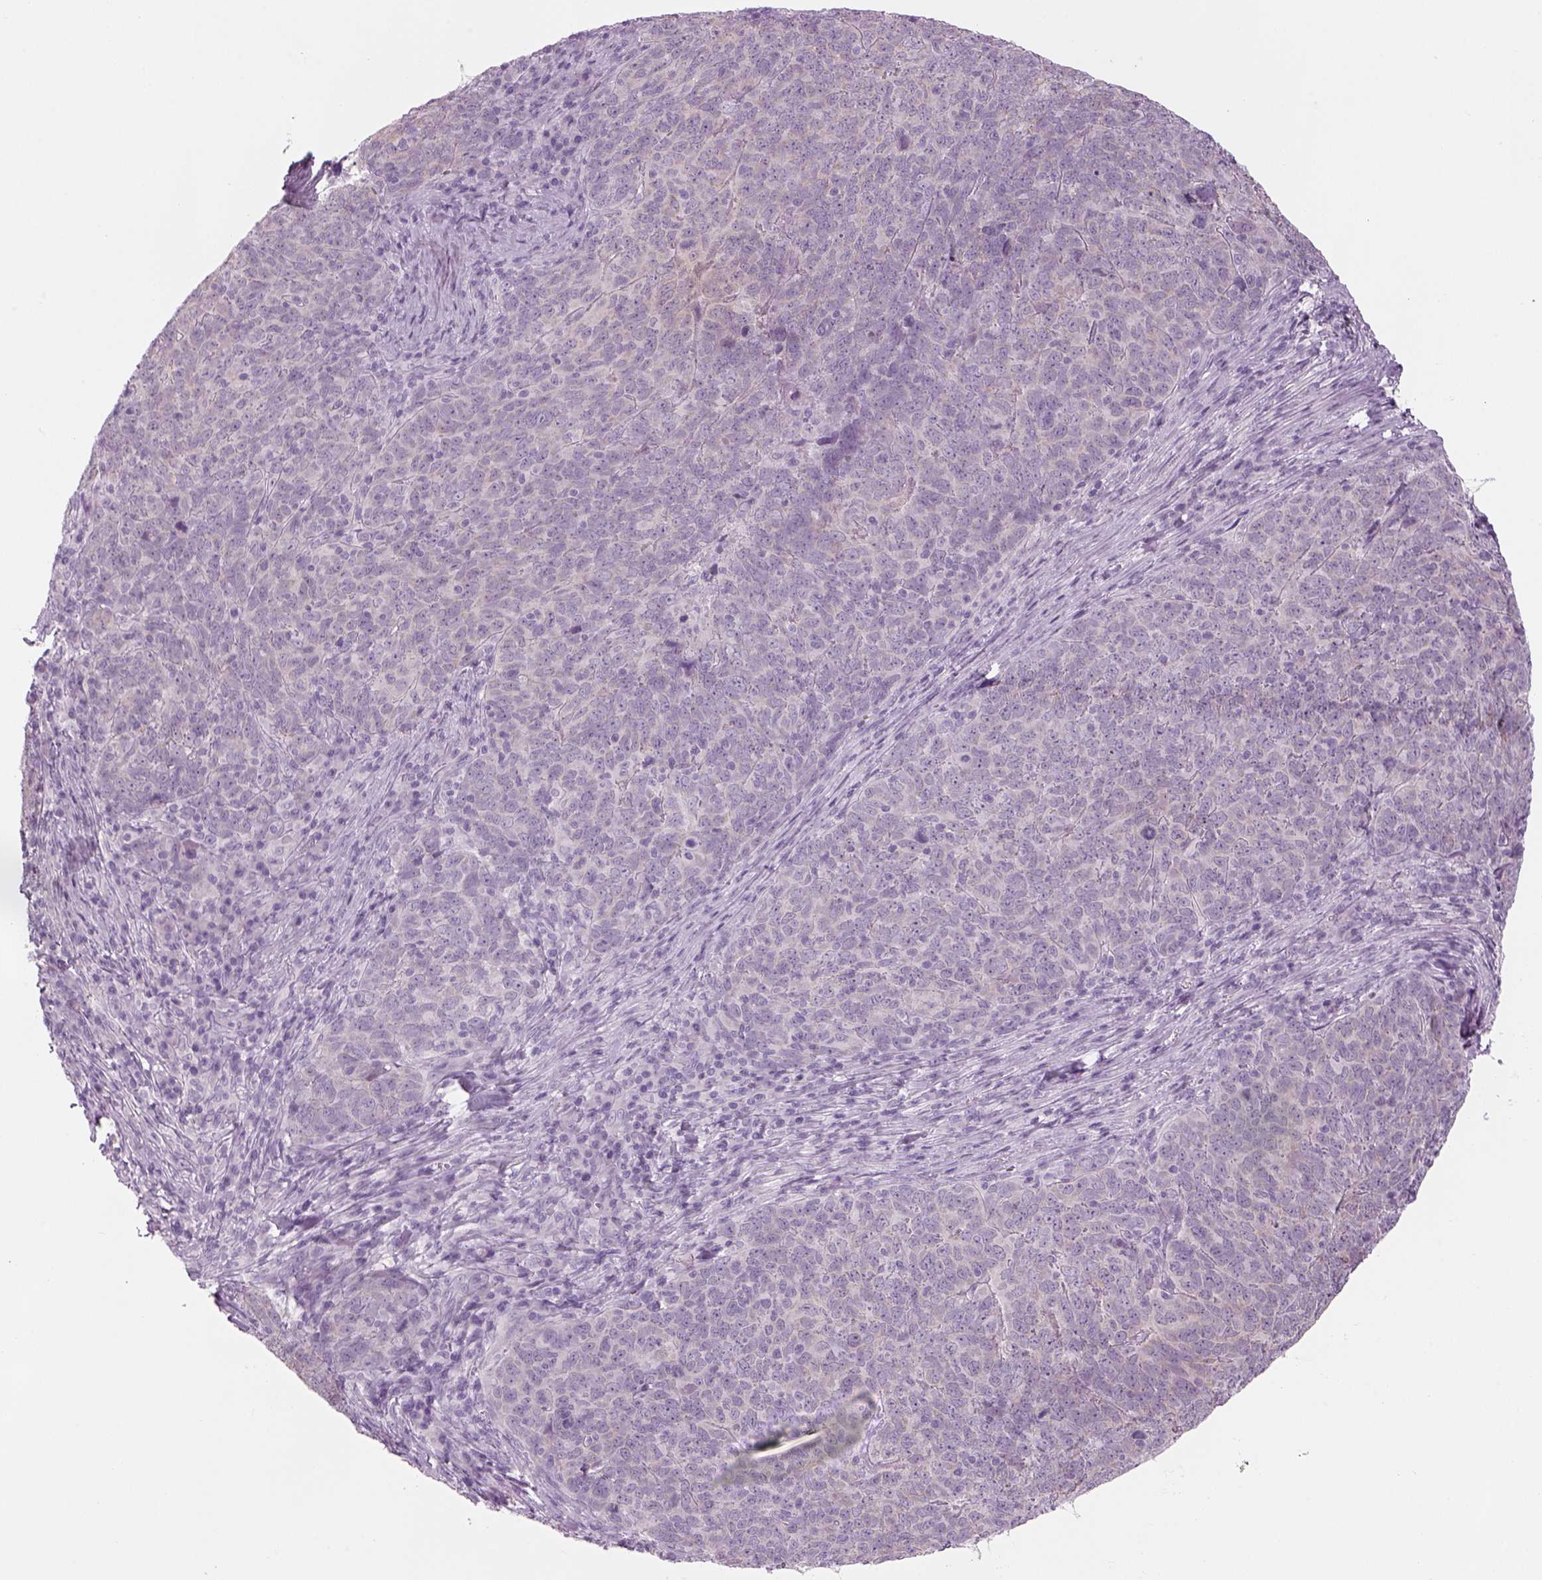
{"staining": {"intensity": "negative", "quantity": "none", "location": "none"}, "tissue": "skin cancer", "cell_type": "Tumor cells", "image_type": "cancer", "snomed": [{"axis": "morphology", "description": "Squamous cell carcinoma, NOS"}, {"axis": "topography", "description": "Skin"}, {"axis": "topography", "description": "Anal"}], "caption": "Immunohistochemistry (IHC) histopathology image of skin cancer stained for a protein (brown), which exhibits no staining in tumor cells.", "gene": "KCNMB4", "patient": {"sex": "female", "age": 51}}